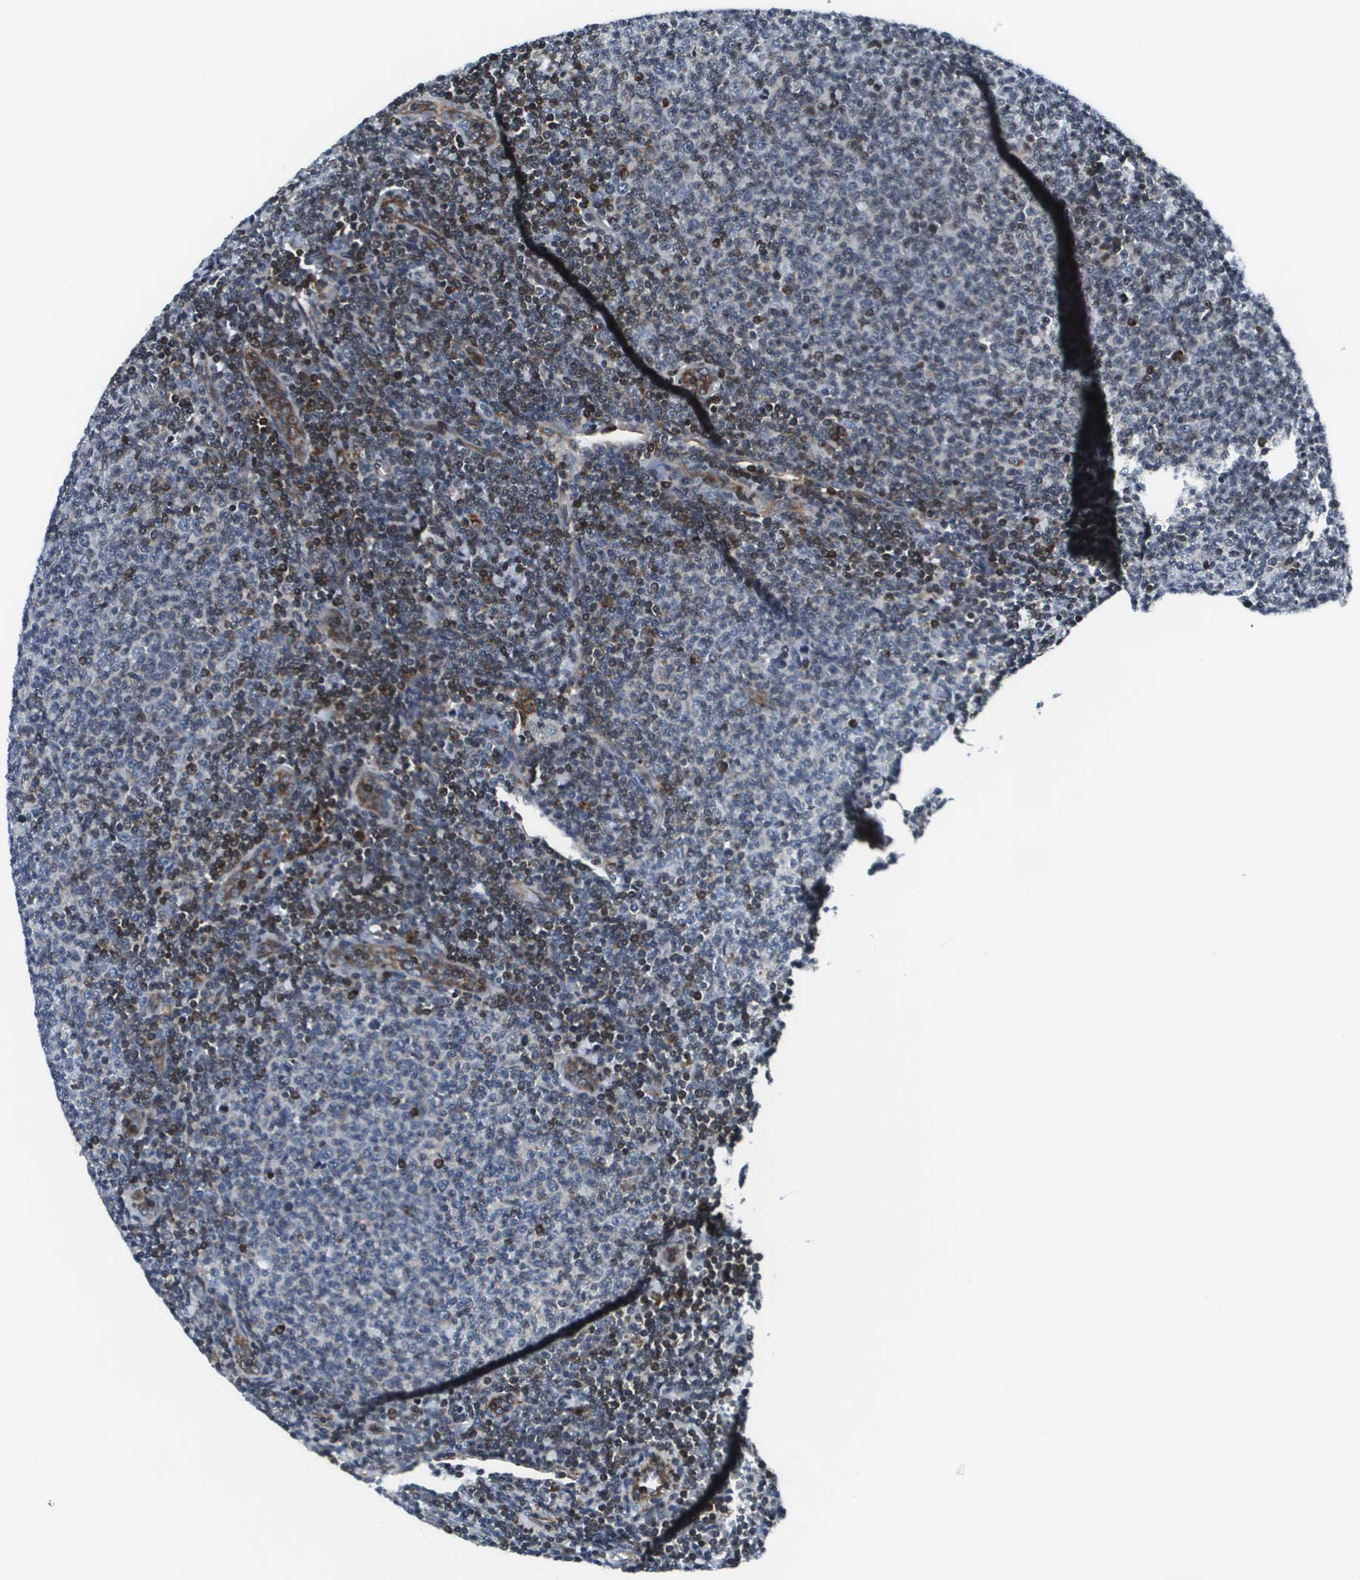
{"staining": {"intensity": "weak", "quantity": "<25%", "location": "cytoplasmic/membranous"}, "tissue": "lymphoma", "cell_type": "Tumor cells", "image_type": "cancer", "snomed": [{"axis": "morphology", "description": "Malignant lymphoma, non-Hodgkin's type, Low grade"}, {"axis": "topography", "description": "Lymph node"}], "caption": "Immunohistochemistry (IHC) micrograph of human lymphoma stained for a protein (brown), which displays no expression in tumor cells.", "gene": "ESYT1", "patient": {"sex": "male", "age": 66}}